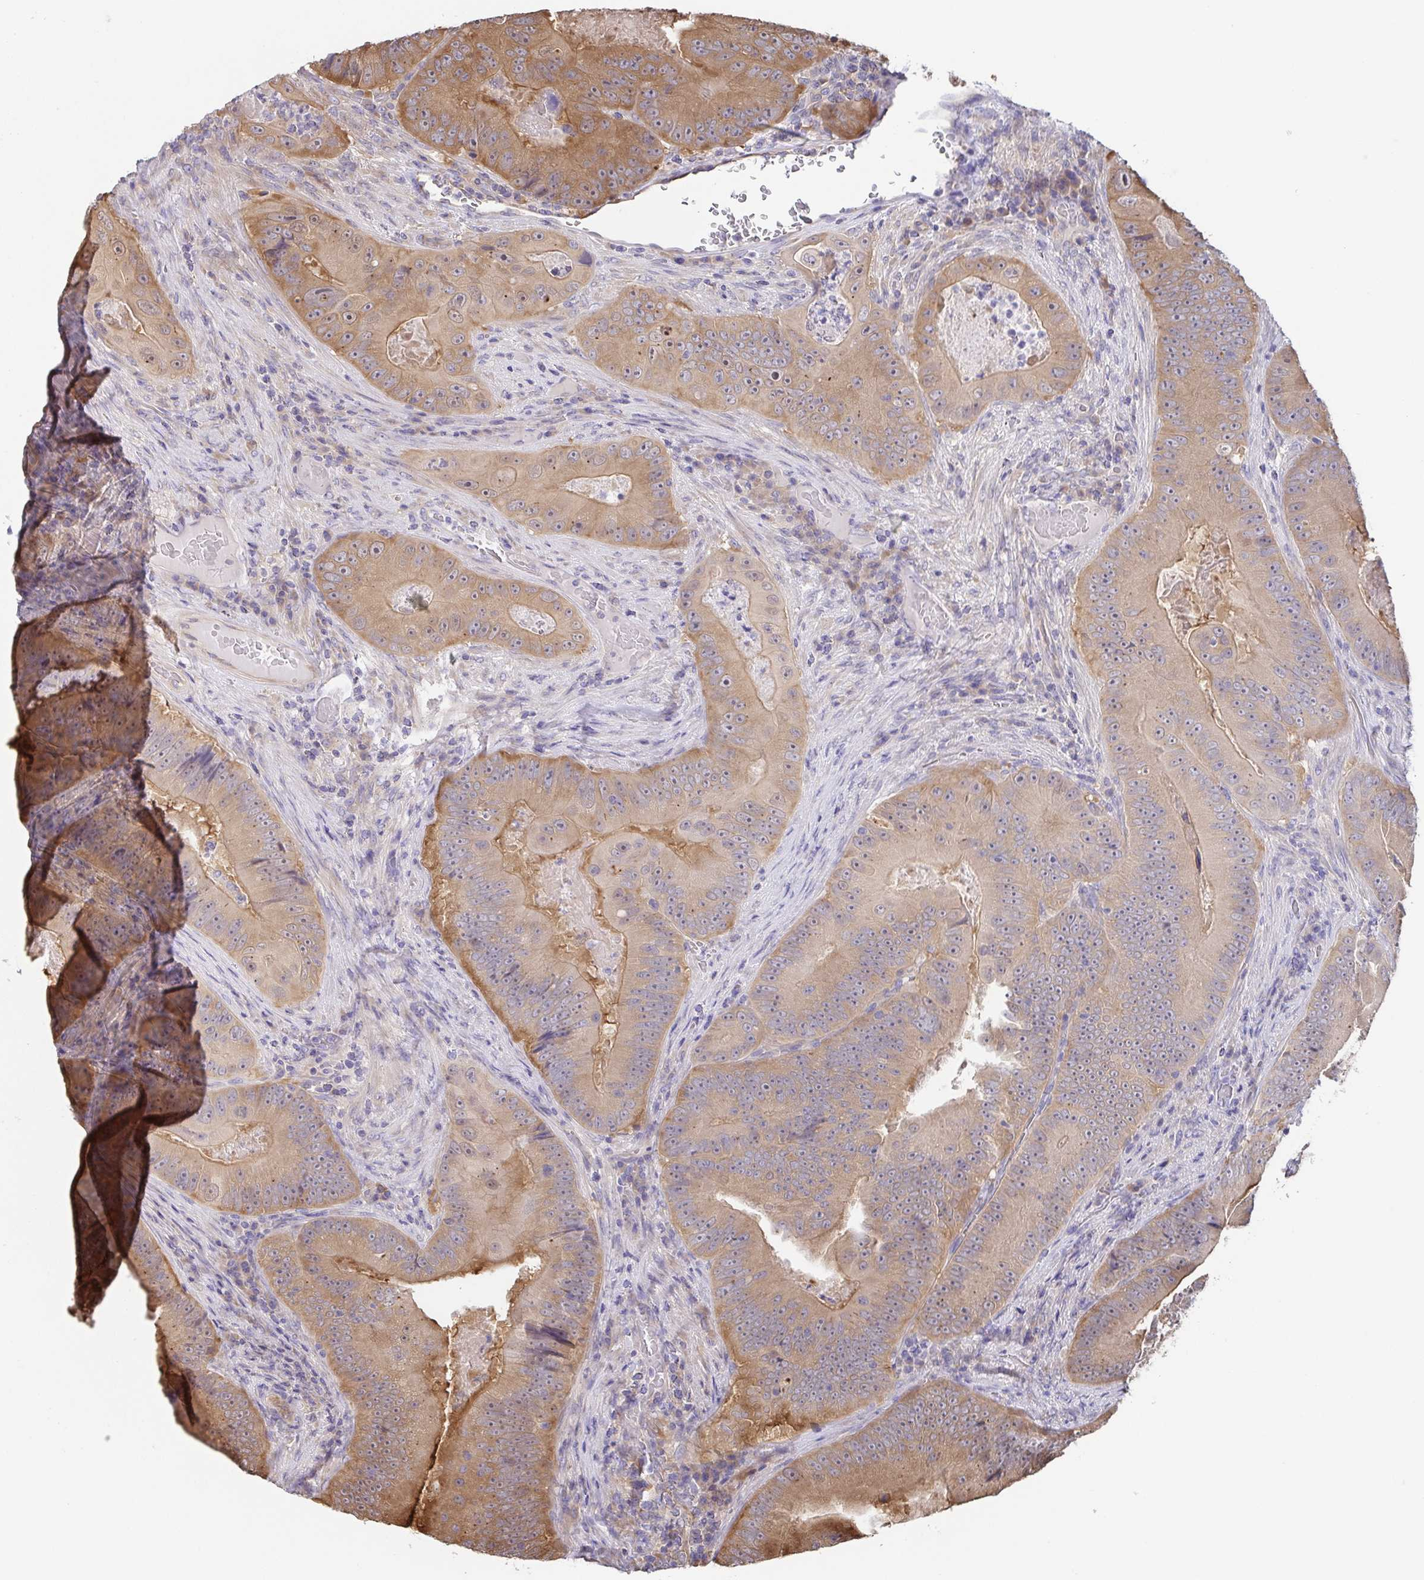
{"staining": {"intensity": "moderate", "quantity": ">75%", "location": "cytoplasmic/membranous"}, "tissue": "colorectal cancer", "cell_type": "Tumor cells", "image_type": "cancer", "snomed": [{"axis": "morphology", "description": "Adenocarcinoma, NOS"}, {"axis": "topography", "description": "Colon"}], "caption": "The immunohistochemical stain labels moderate cytoplasmic/membranous positivity in tumor cells of adenocarcinoma (colorectal) tissue.", "gene": "EIF3D", "patient": {"sex": "female", "age": 86}}